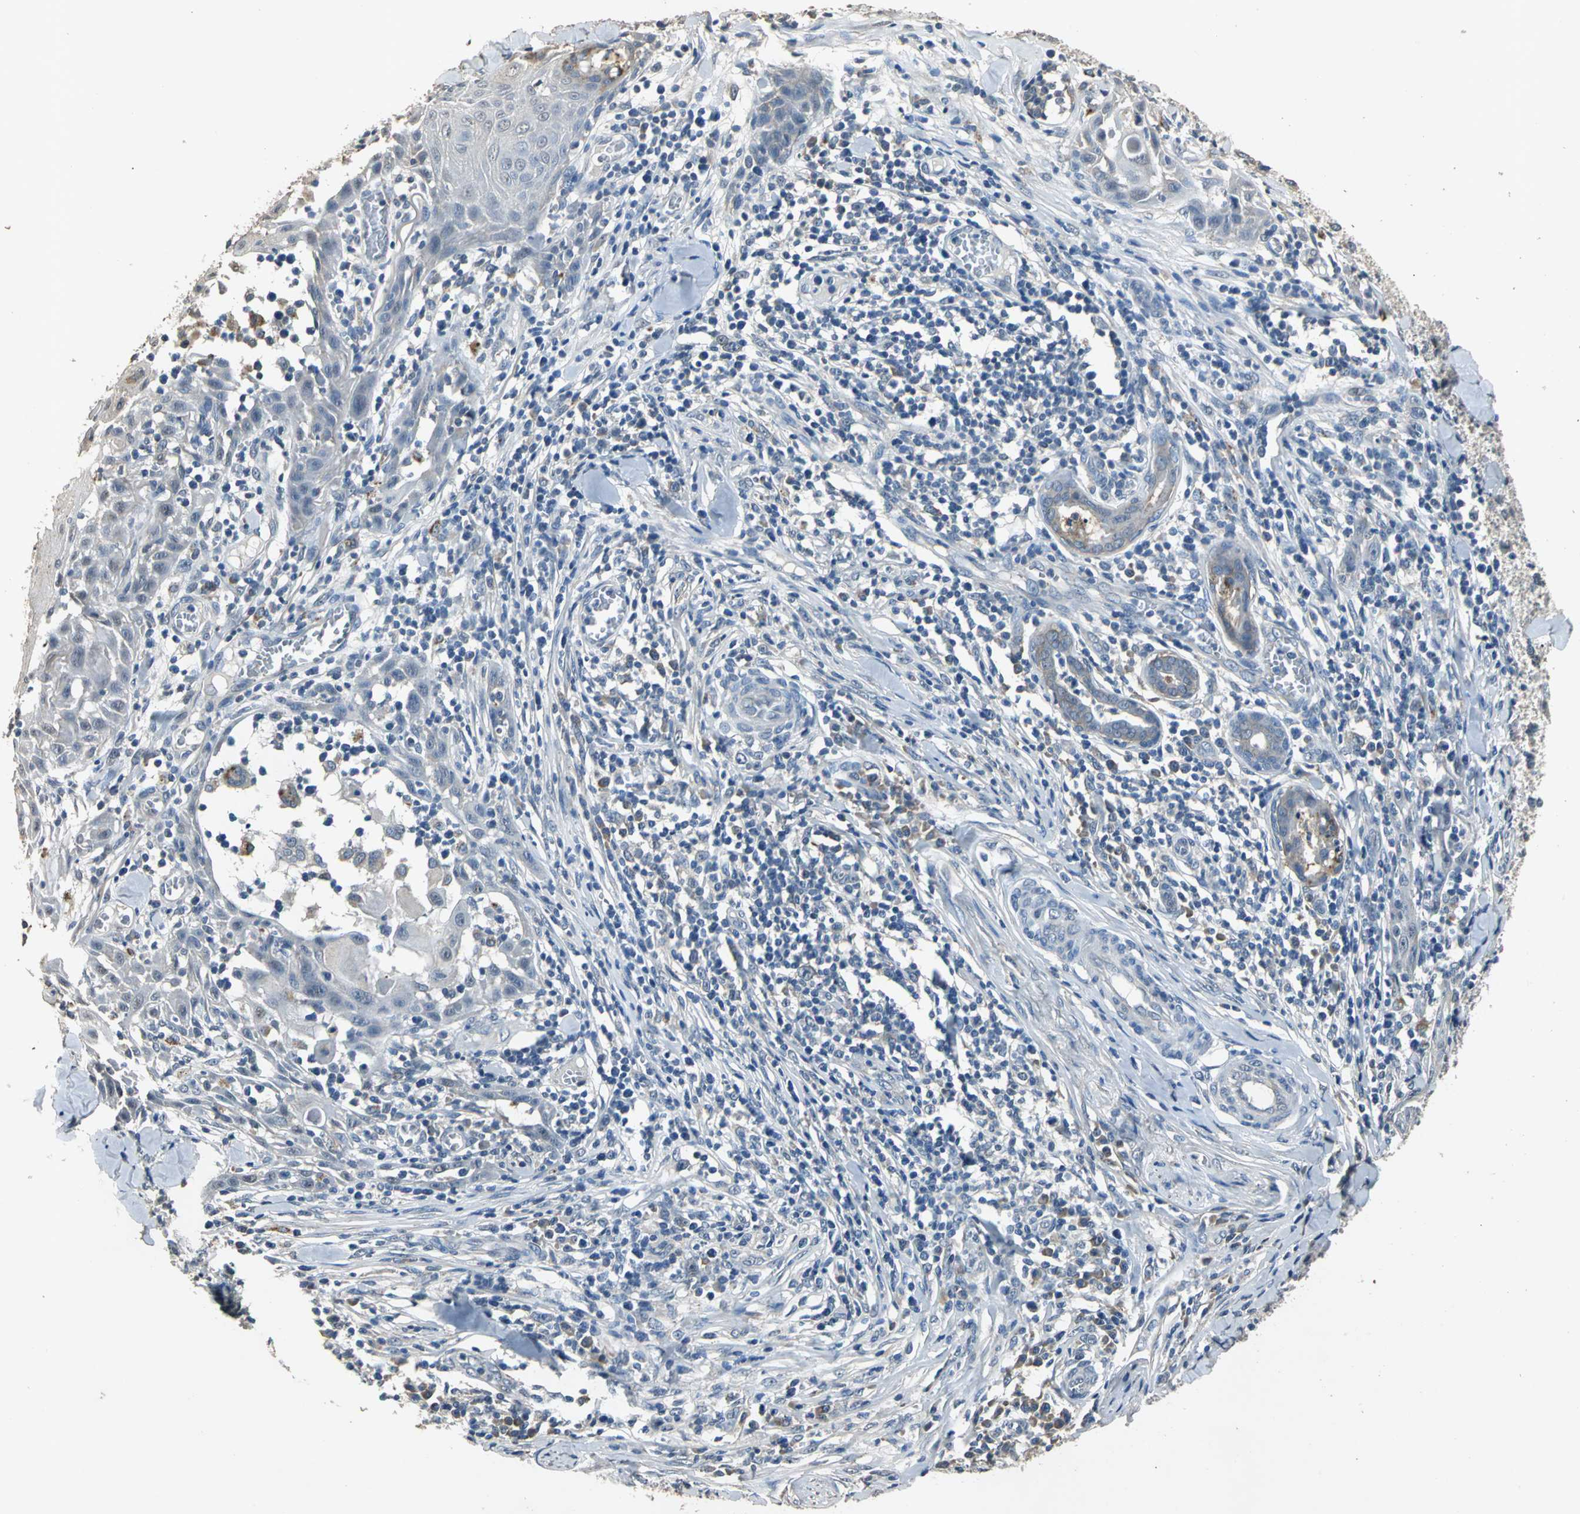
{"staining": {"intensity": "weak", "quantity": "25%-75%", "location": "cytoplasmic/membranous"}, "tissue": "skin cancer", "cell_type": "Tumor cells", "image_type": "cancer", "snomed": [{"axis": "morphology", "description": "Squamous cell carcinoma, NOS"}, {"axis": "topography", "description": "Skin"}], "caption": "The image shows a brown stain indicating the presence of a protein in the cytoplasmic/membranous of tumor cells in skin cancer.", "gene": "OCLN", "patient": {"sex": "male", "age": 24}}